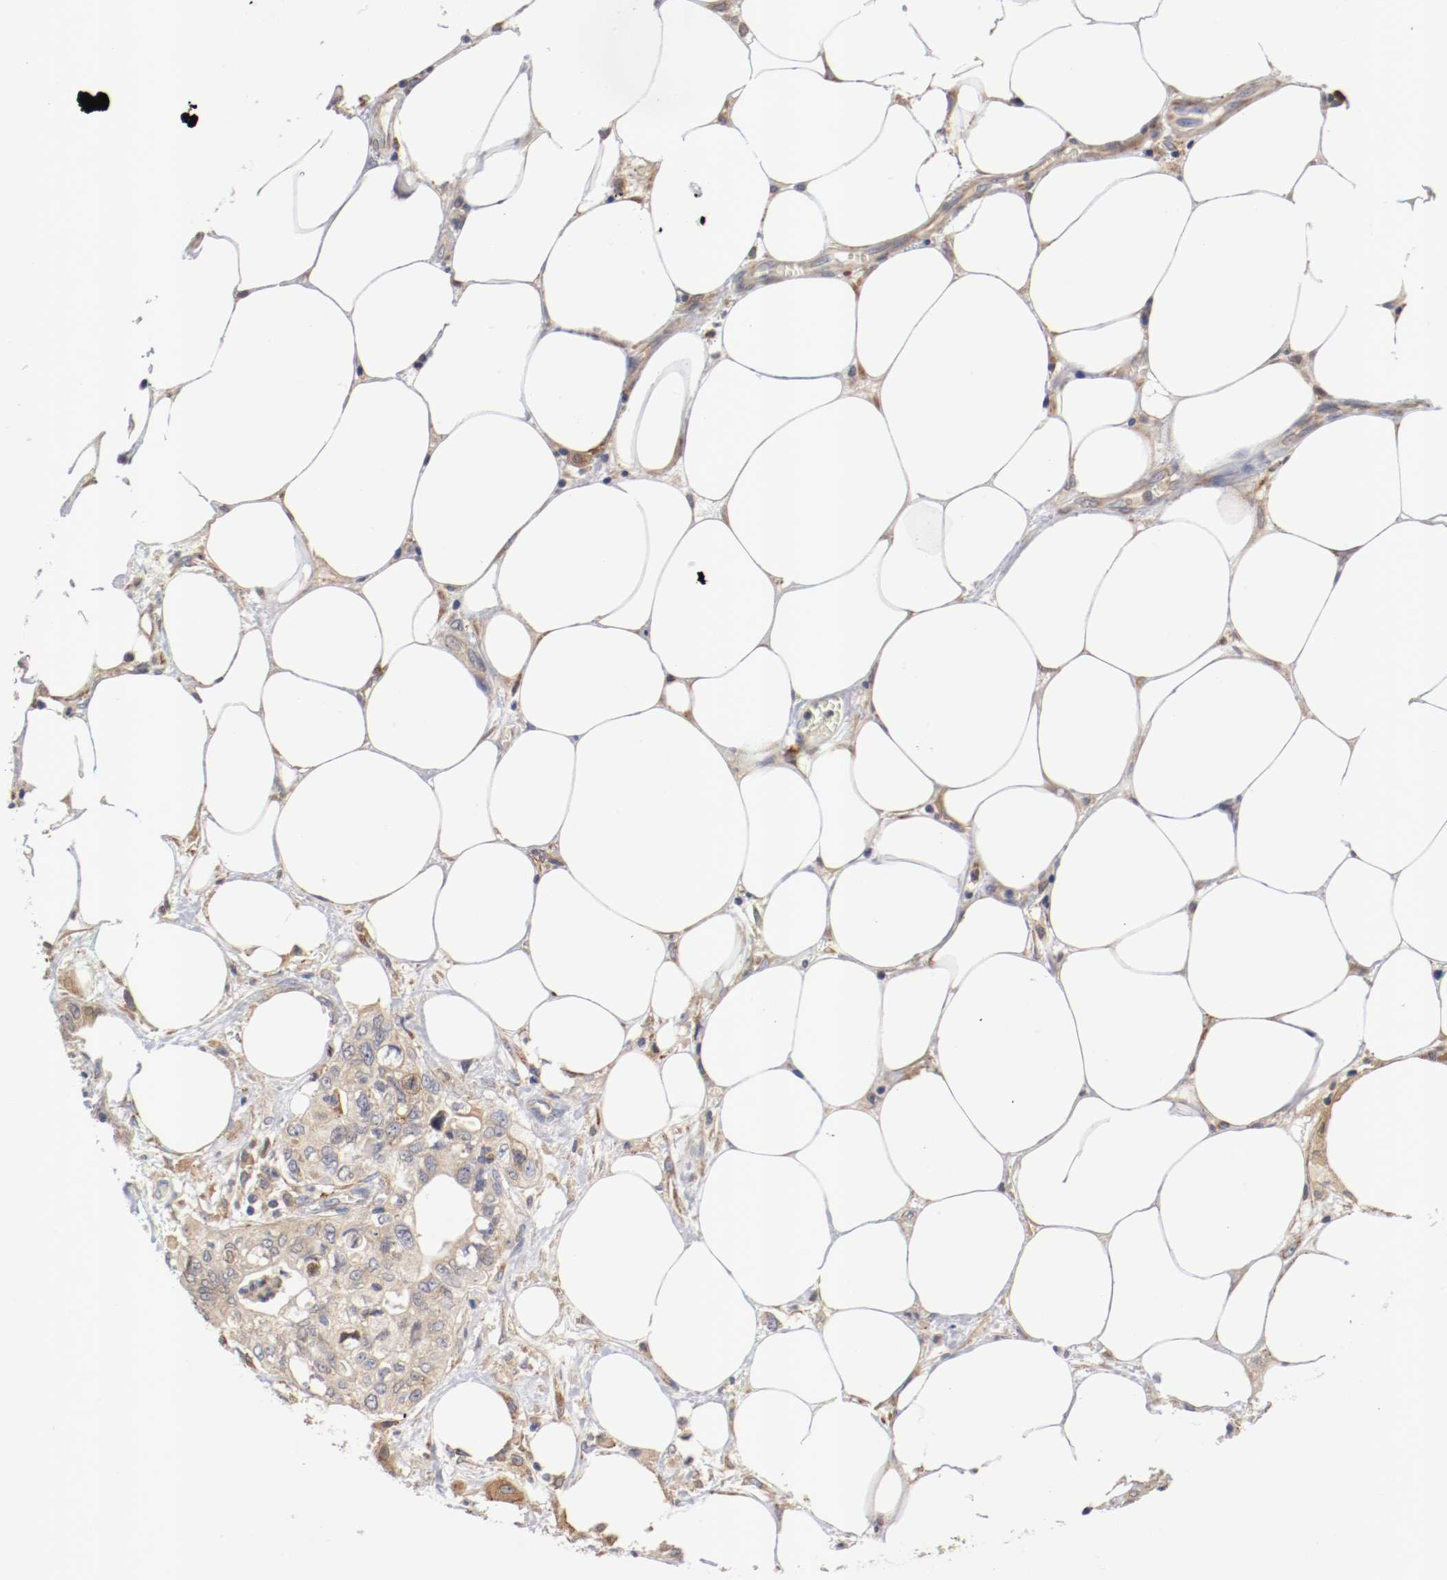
{"staining": {"intensity": "weak", "quantity": ">75%", "location": "cytoplasmic/membranous"}, "tissue": "pancreatic cancer", "cell_type": "Tumor cells", "image_type": "cancer", "snomed": [{"axis": "morphology", "description": "Adenocarcinoma, NOS"}, {"axis": "topography", "description": "Pancreas"}], "caption": "Pancreatic cancer was stained to show a protein in brown. There is low levels of weak cytoplasmic/membranous positivity in approximately >75% of tumor cells.", "gene": "TNFSF13", "patient": {"sex": "male", "age": 70}}